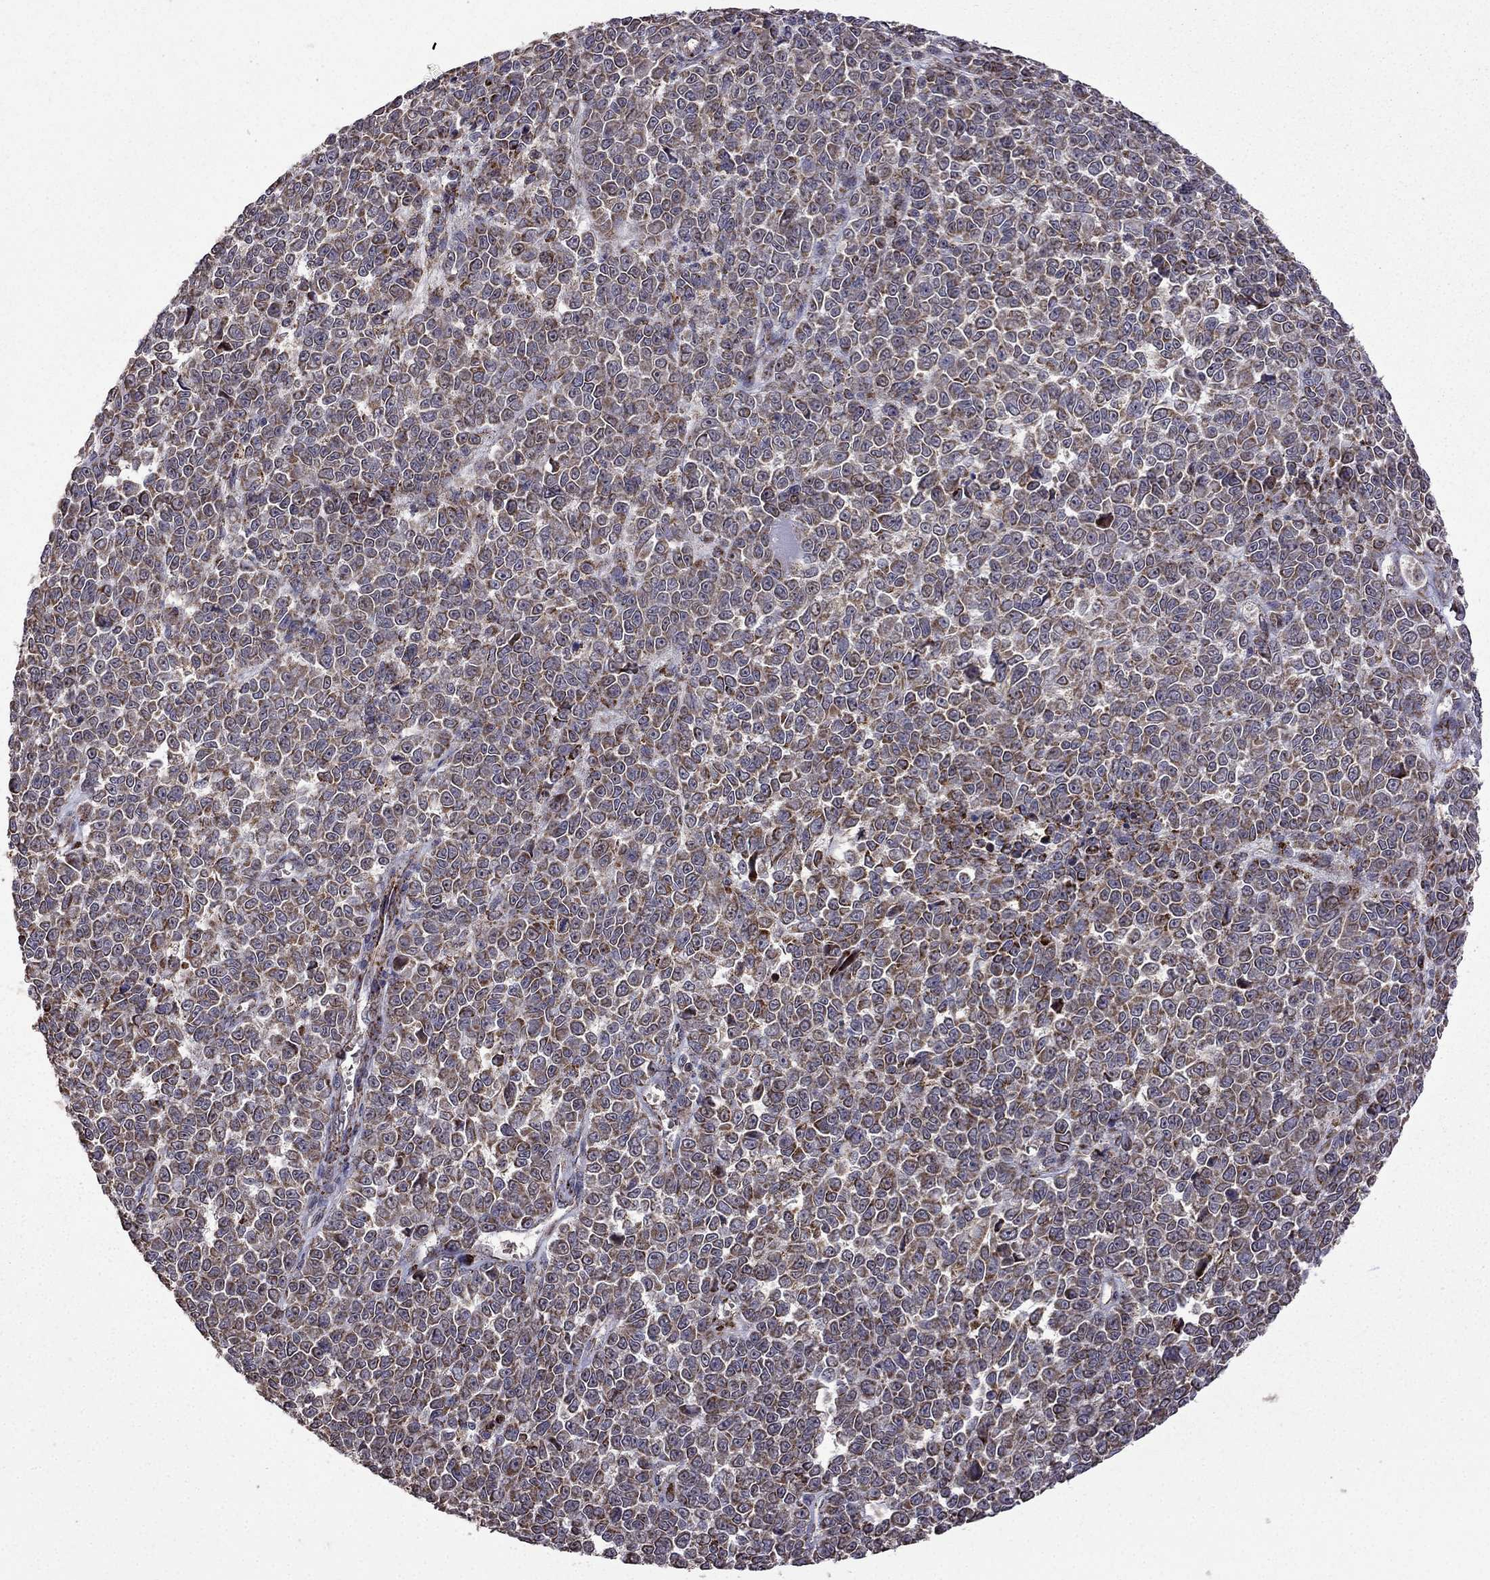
{"staining": {"intensity": "moderate", "quantity": ">75%", "location": "cytoplasmic/membranous"}, "tissue": "melanoma", "cell_type": "Tumor cells", "image_type": "cancer", "snomed": [{"axis": "morphology", "description": "Malignant melanoma, NOS"}, {"axis": "topography", "description": "Skin"}], "caption": "The histopathology image exhibits a brown stain indicating the presence of a protein in the cytoplasmic/membranous of tumor cells in melanoma.", "gene": "TAB2", "patient": {"sex": "female", "age": 95}}